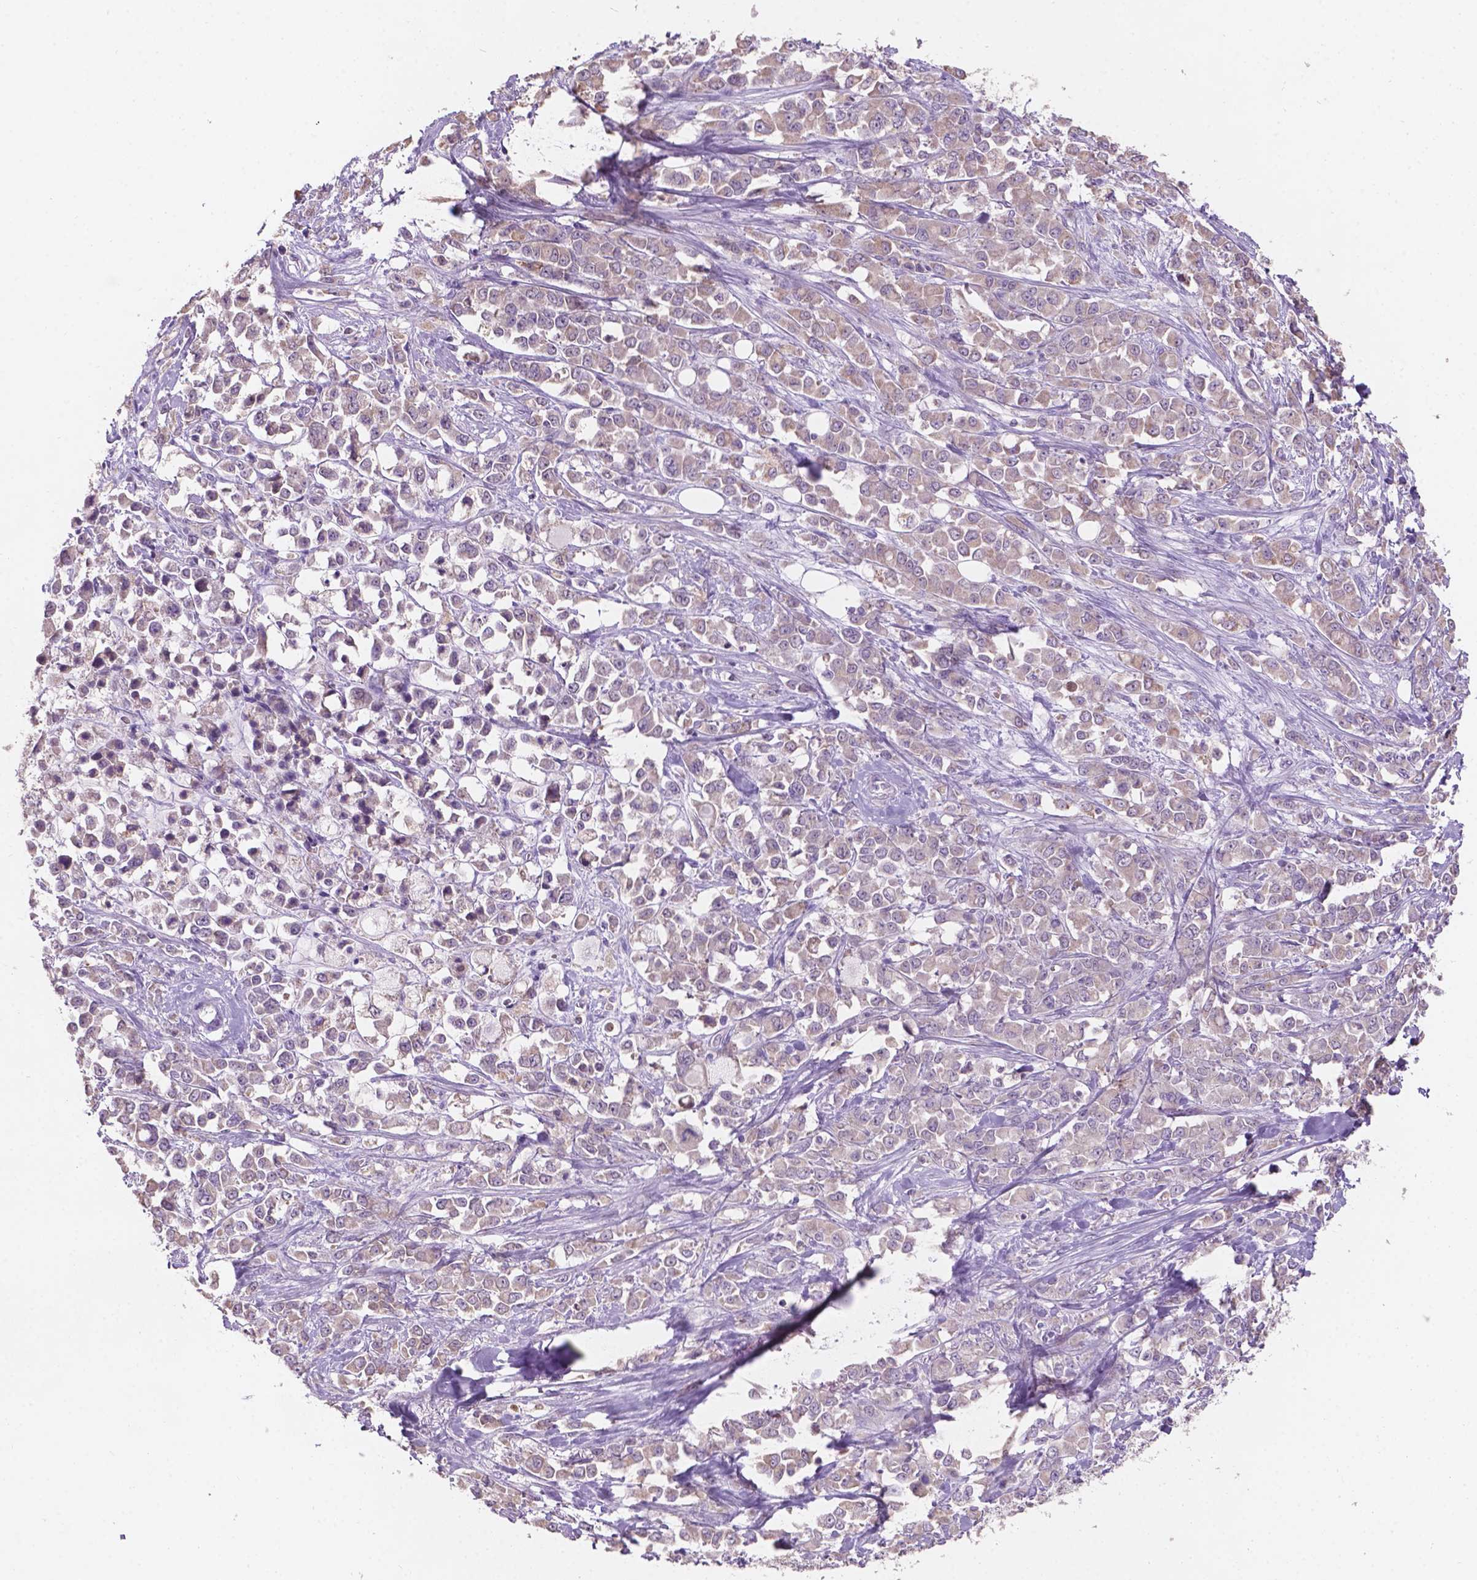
{"staining": {"intensity": "negative", "quantity": "none", "location": "none"}, "tissue": "stomach cancer", "cell_type": "Tumor cells", "image_type": "cancer", "snomed": [{"axis": "morphology", "description": "Adenocarcinoma, NOS"}, {"axis": "topography", "description": "Stomach"}], "caption": "Stomach adenocarcinoma was stained to show a protein in brown. There is no significant positivity in tumor cells. (DAB (3,3'-diaminobenzidine) immunohistochemistry (IHC), high magnification).", "gene": "GXYLT2", "patient": {"sex": "female", "age": 76}}